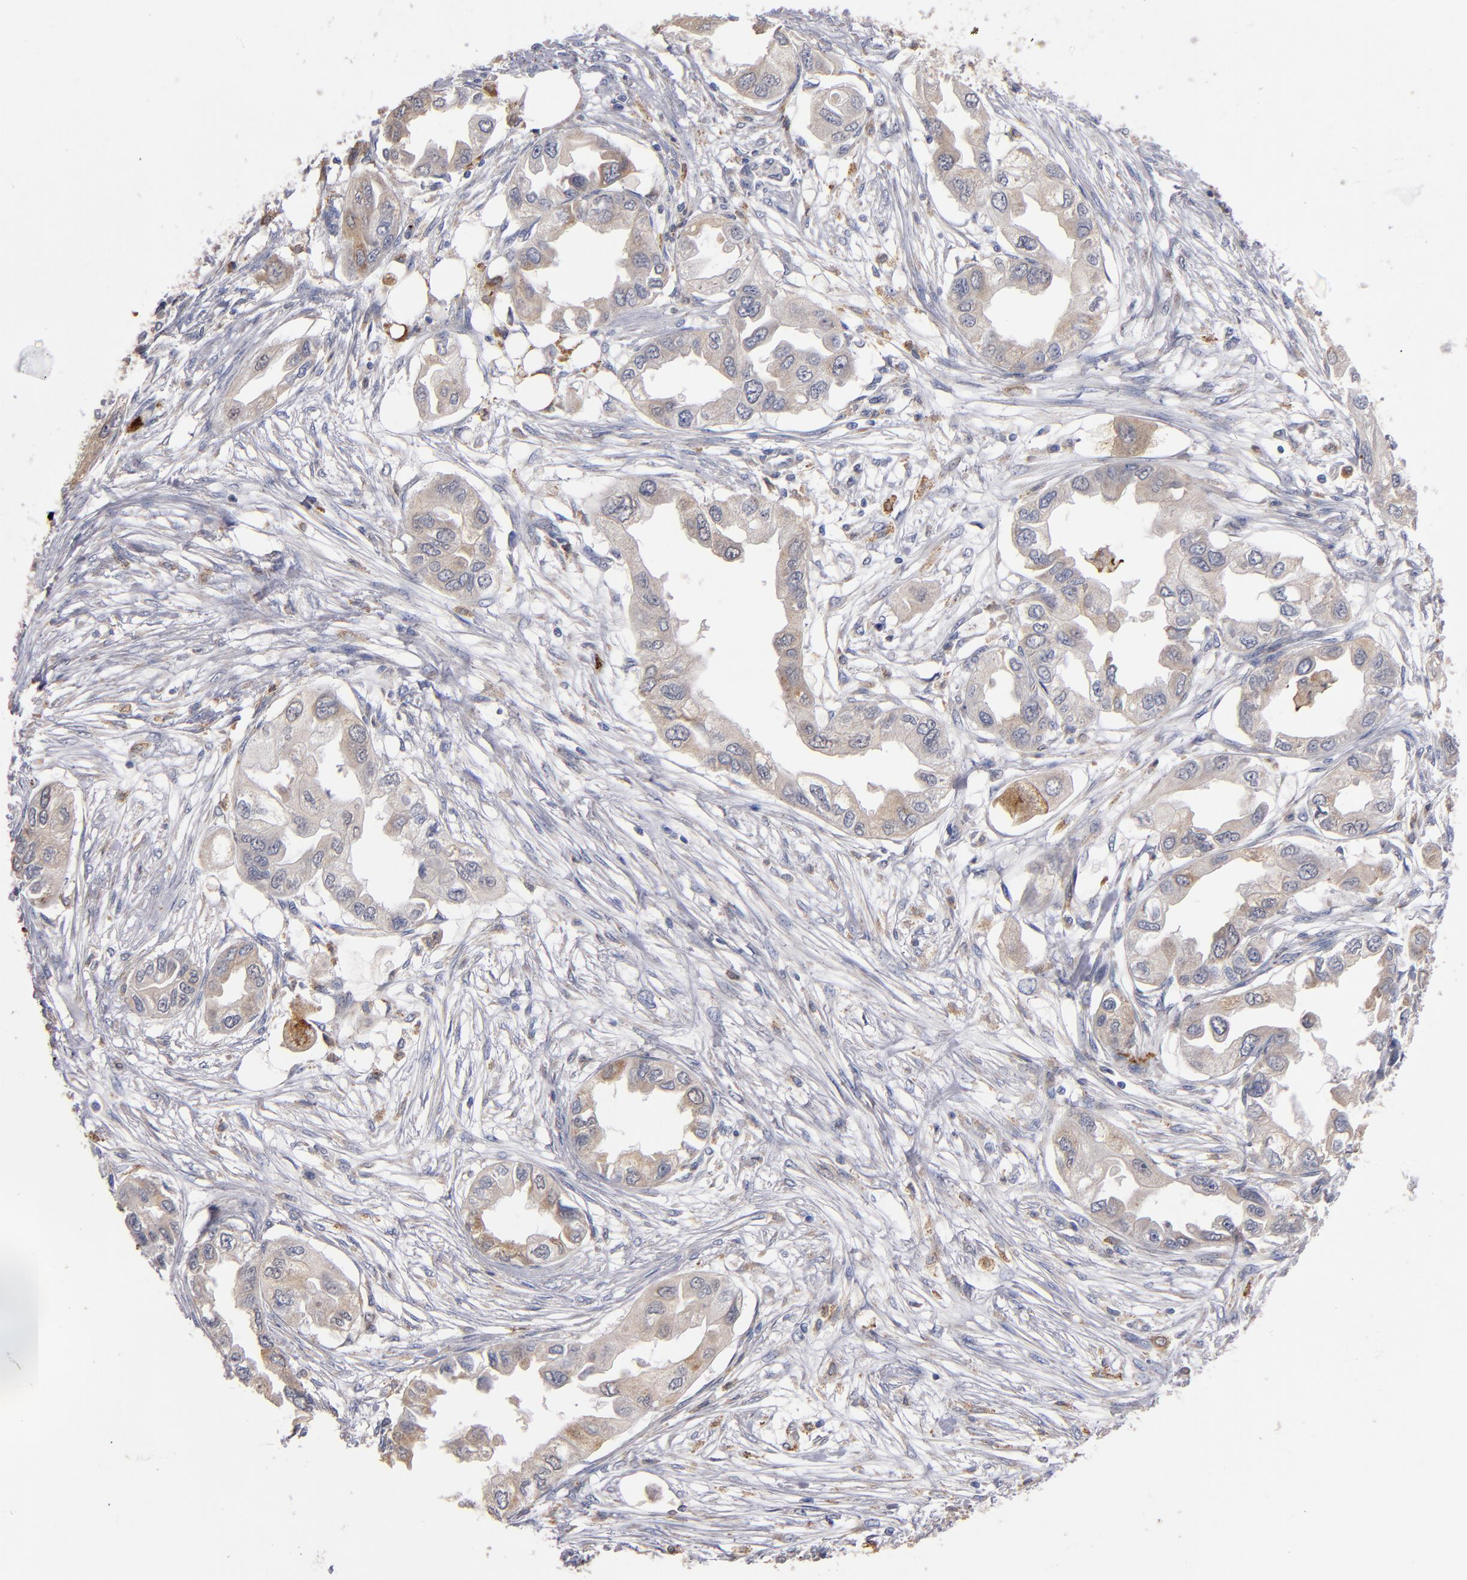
{"staining": {"intensity": "weak", "quantity": ">75%", "location": "cytoplasmic/membranous"}, "tissue": "endometrial cancer", "cell_type": "Tumor cells", "image_type": "cancer", "snomed": [{"axis": "morphology", "description": "Adenocarcinoma, NOS"}, {"axis": "topography", "description": "Endometrium"}], "caption": "A micrograph of adenocarcinoma (endometrial) stained for a protein displays weak cytoplasmic/membranous brown staining in tumor cells.", "gene": "SELP", "patient": {"sex": "female", "age": 67}}